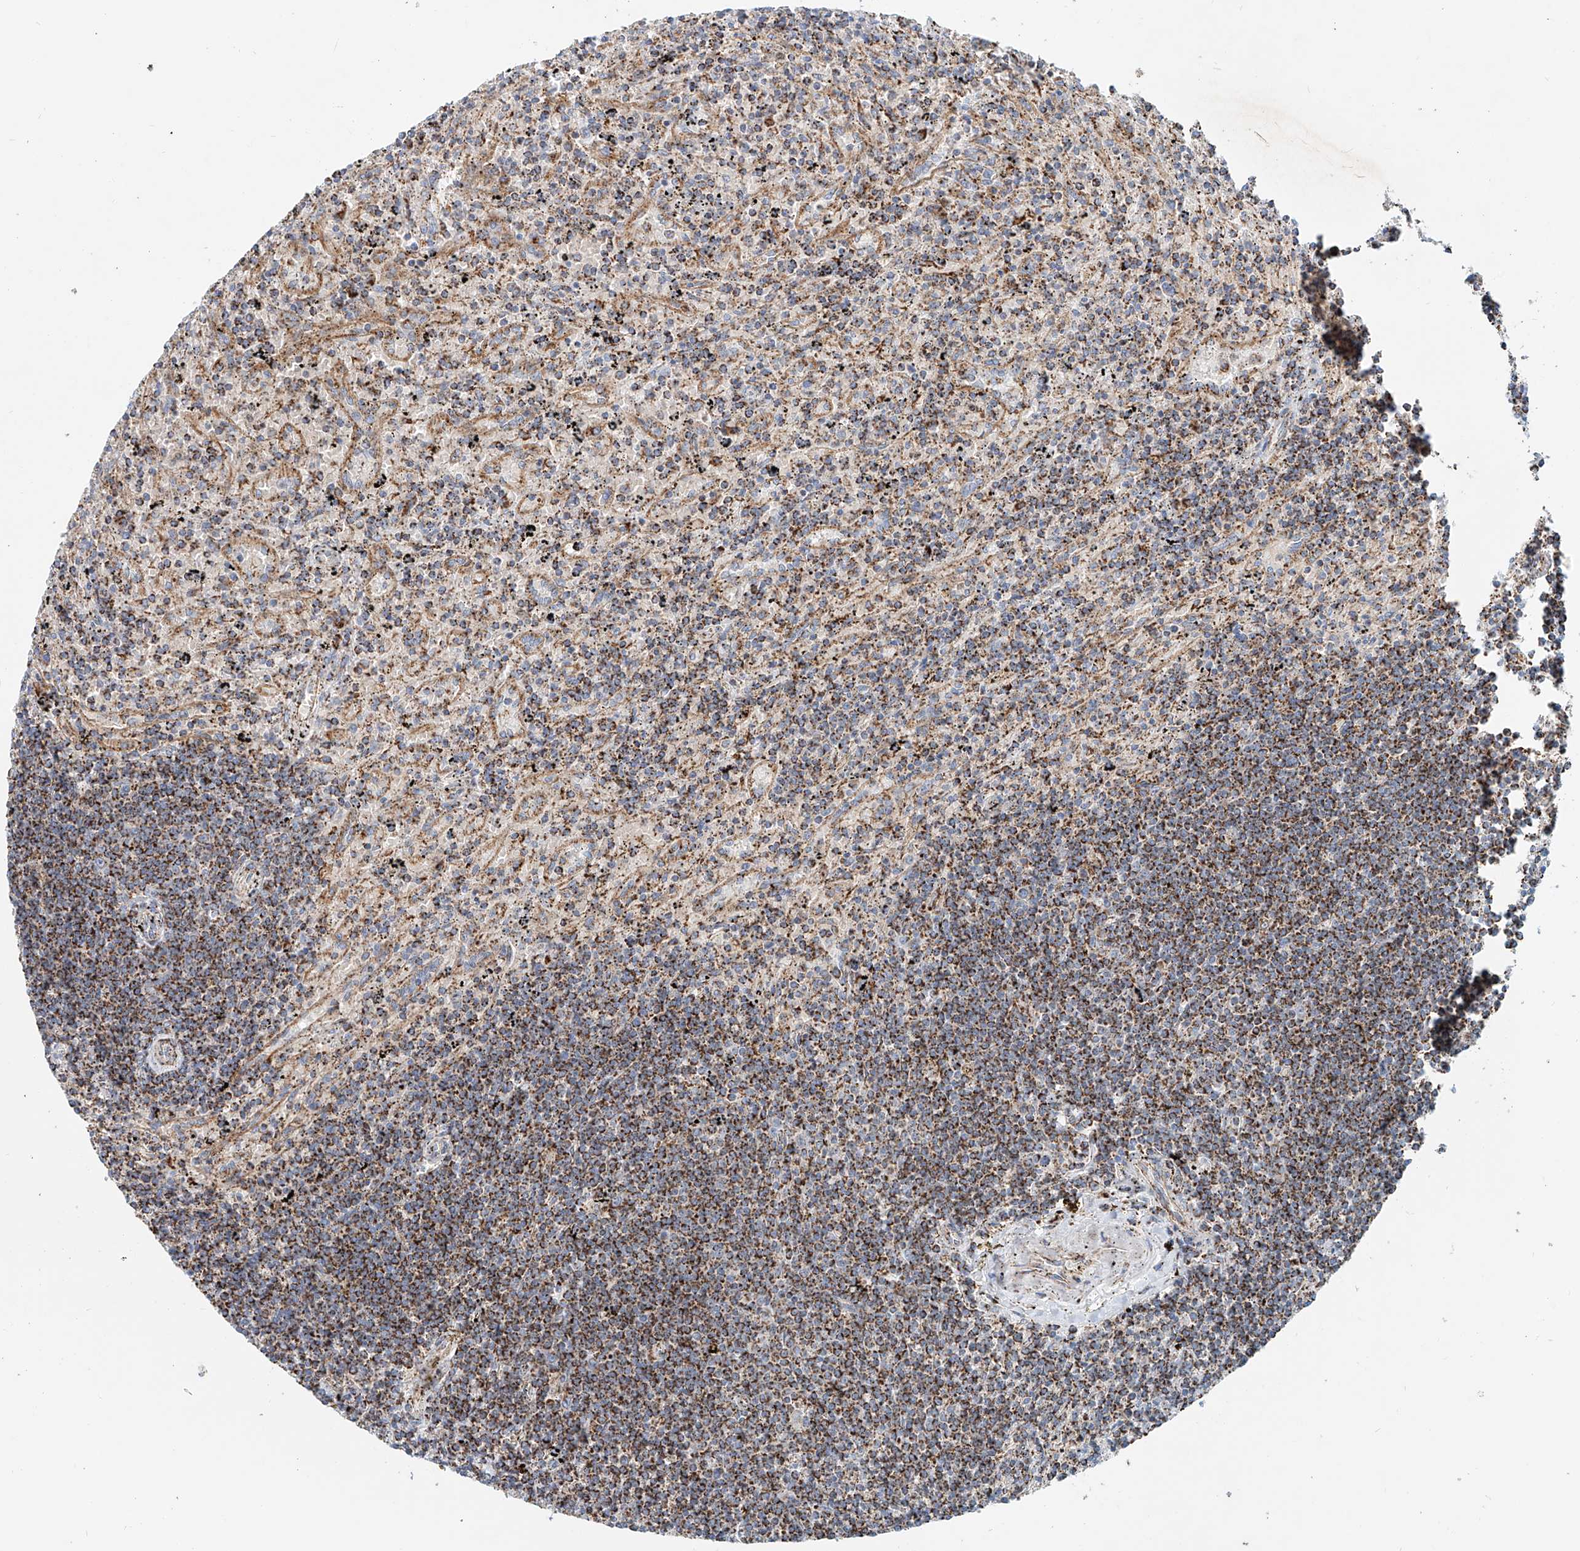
{"staining": {"intensity": "moderate", "quantity": ">75%", "location": "cytoplasmic/membranous"}, "tissue": "lymphoma", "cell_type": "Tumor cells", "image_type": "cancer", "snomed": [{"axis": "morphology", "description": "Malignant lymphoma, non-Hodgkin's type, Low grade"}, {"axis": "topography", "description": "Spleen"}], "caption": "Immunohistochemical staining of lymphoma exhibits medium levels of moderate cytoplasmic/membranous expression in approximately >75% of tumor cells. (Stains: DAB in brown, nuclei in blue, Microscopy: brightfield microscopy at high magnification).", "gene": "CARD10", "patient": {"sex": "male", "age": 76}}